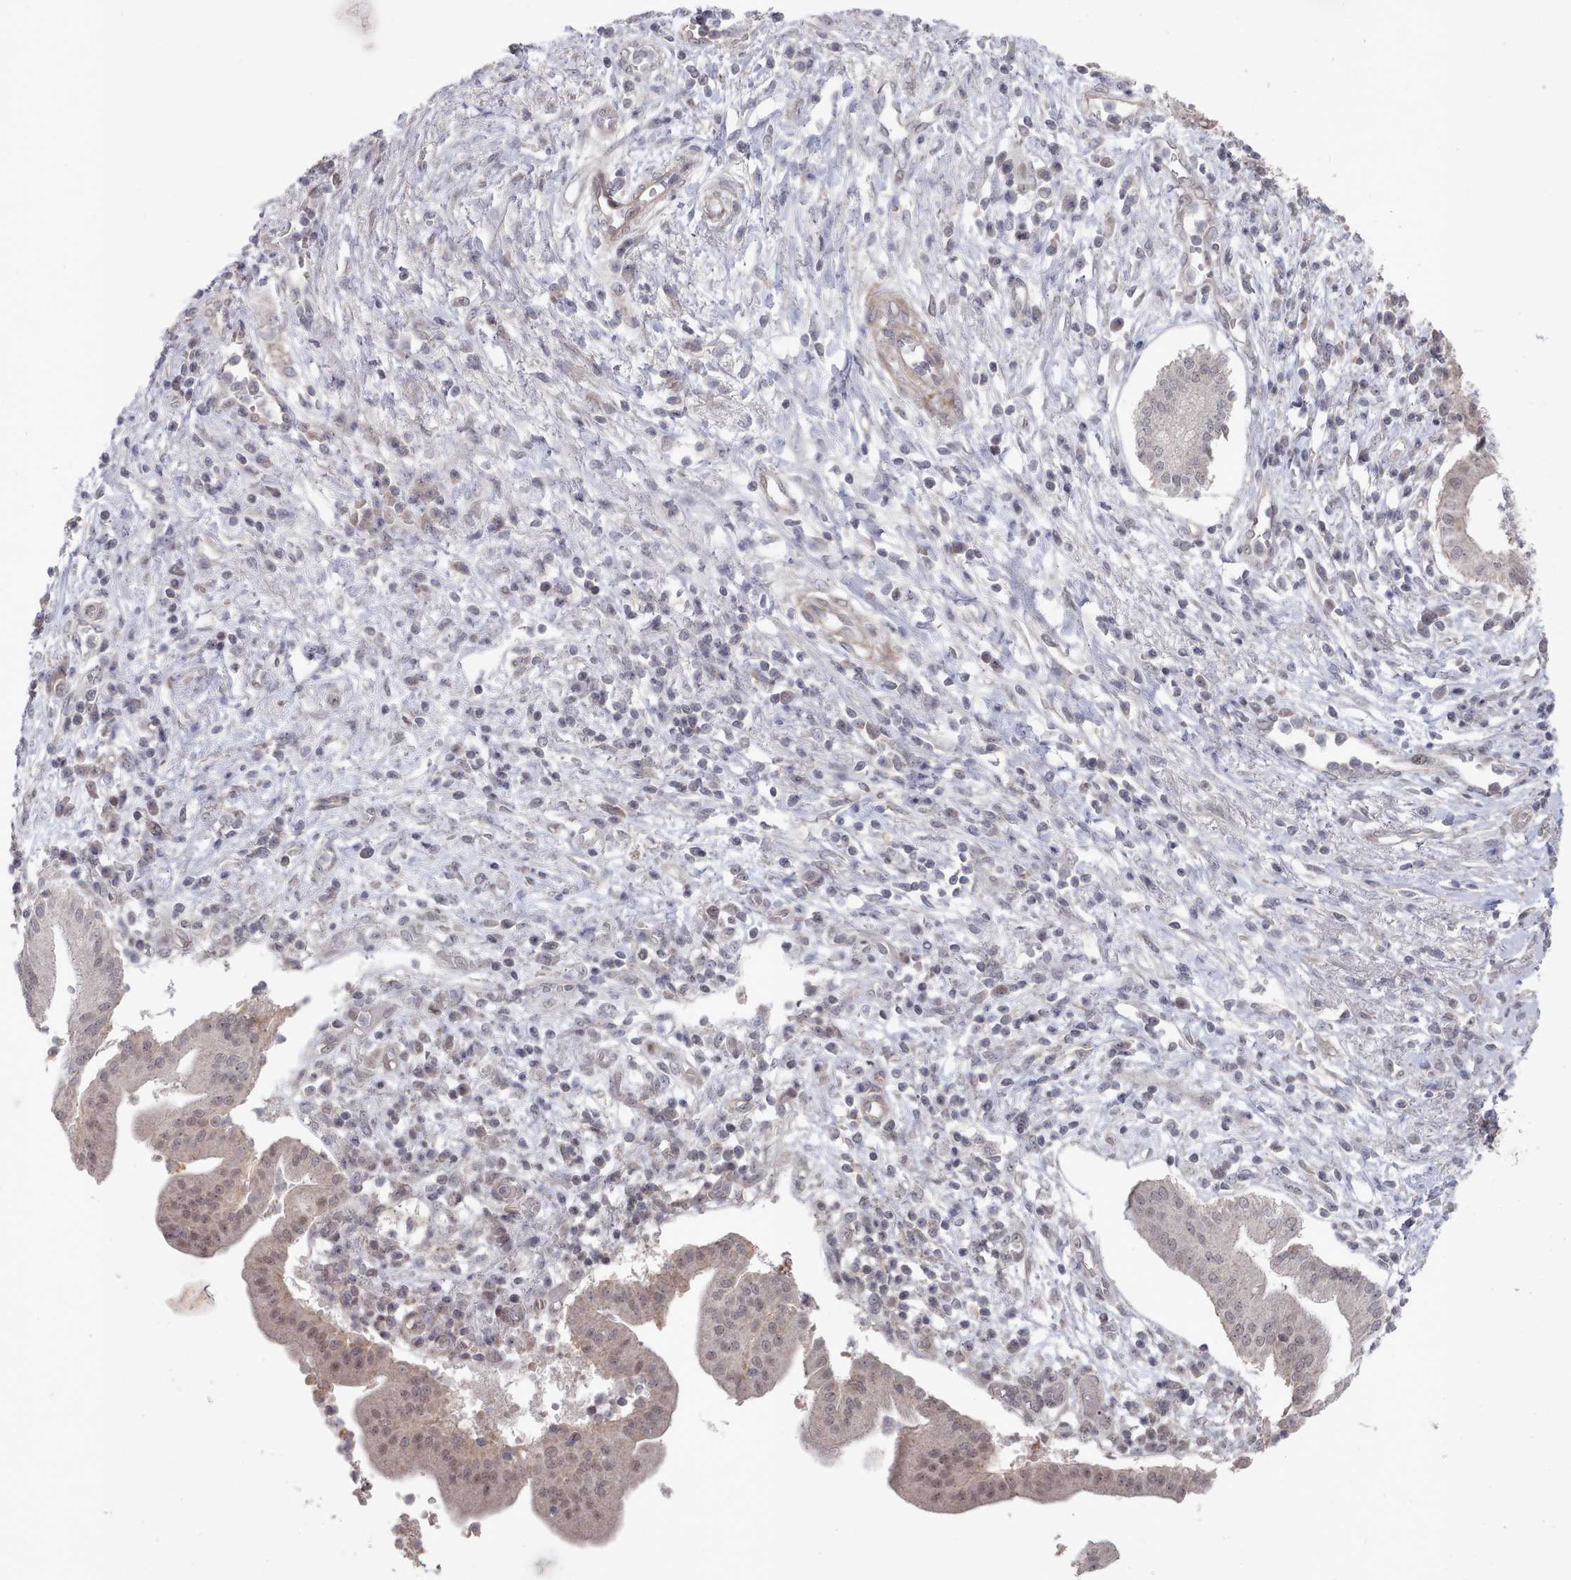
{"staining": {"intensity": "weak", "quantity": "<25%", "location": "nuclear"}, "tissue": "pancreatic cancer", "cell_type": "Tumor cells", "image_type": "cancer", "snomed": [{"axis": "morphology", "description": "Adenocarcinoma, NOS"}, {"axis": "topography", "description": "Pancreas"}], "caption": "Human pancreatic cancer (adenocarcinoma) stained for a protein using IHC reveals no expression in tumor cells.", "gene": "CPSF4", "patient": {"sex": "male", "age": 68}}